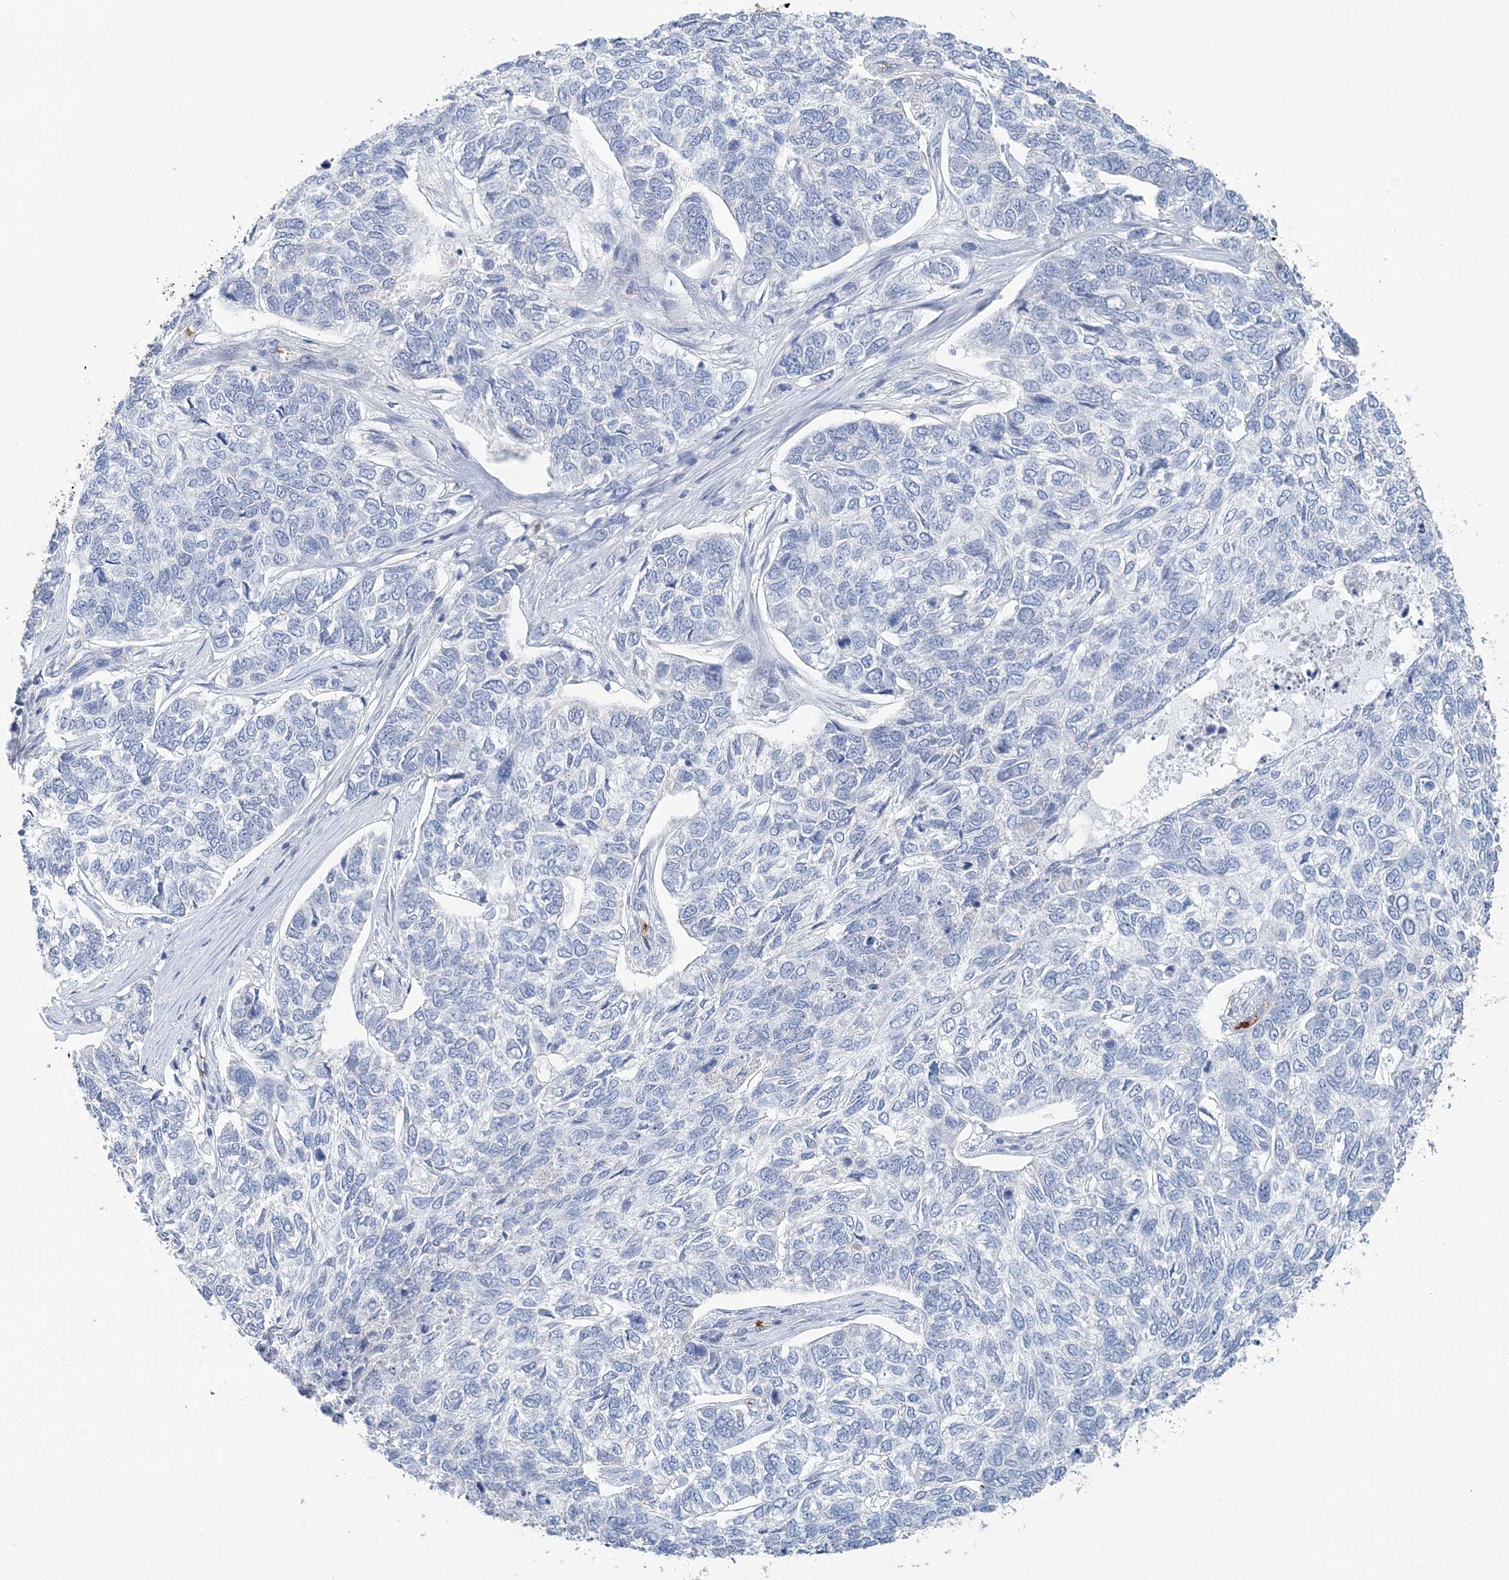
{"staining": {"intensity": "negative", "quantity": "none", "location": "none"}, "tissue": "skin cancer", "cell_type": "Tumor cells", "image_type": "cancer", "snomed": [{"axis": "morphology", "description": "Basal cell carcinoma"}, {"axis": "topography", "description": "Skin"}], "caption": "This image is of skin basal cell carcinoma stained with immunohistochemistry to label a protein in brown with the nuclei are counter-stained blue. There is no positivity in tumor cells. (Brightfield microscopy of DAB (3,3'-diaminobenzidine) immunohistochemistry (IHC) at high magnification).", "gene": "HBD", "patient": {"sex": "female", "age": 65}}